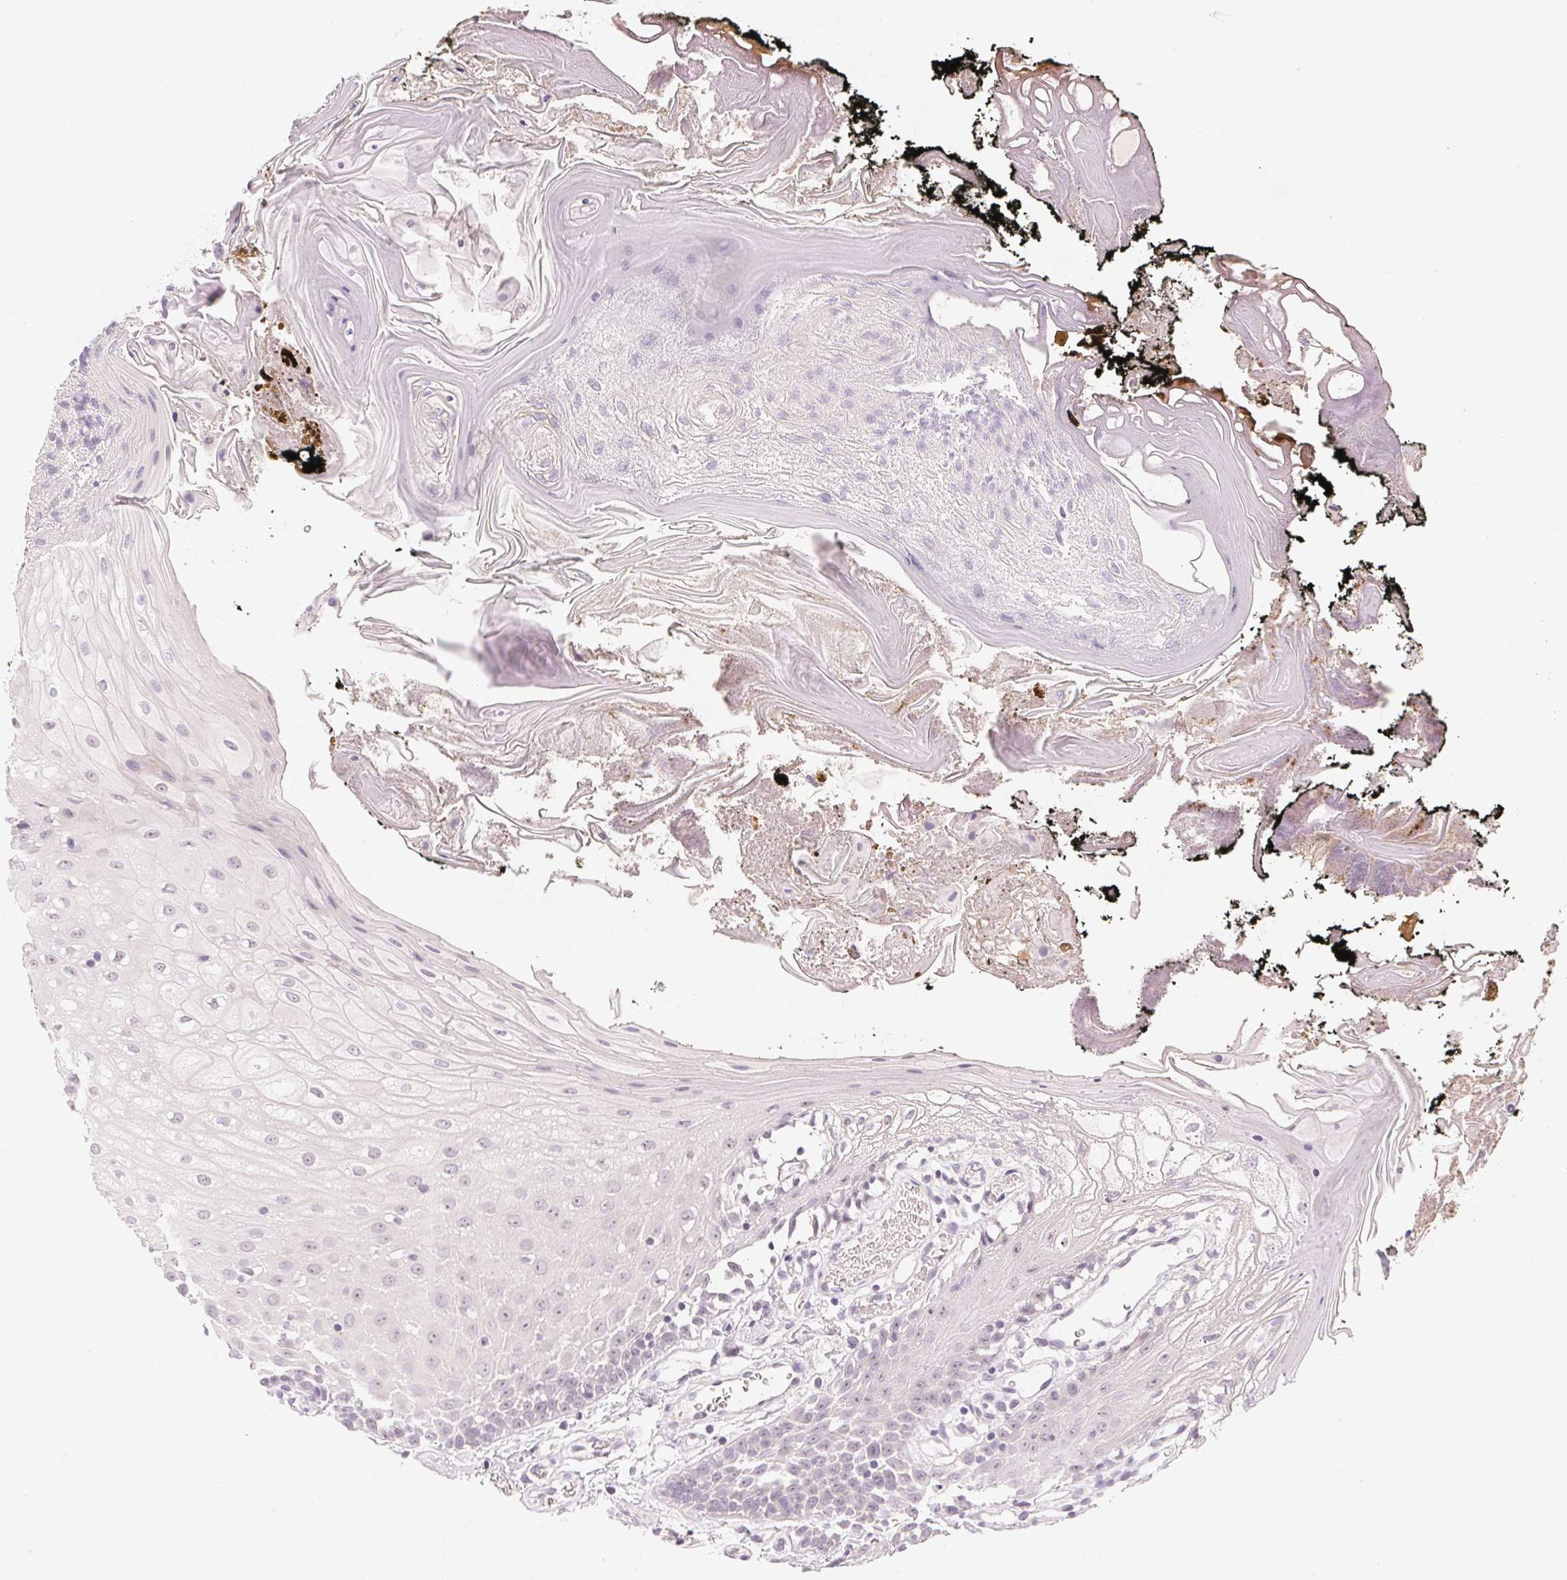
{"staining": {"intensity": "negative", "quantity": "none", "location": "none"}, "tissue": "oral mucosa", "cell_type": "Squamous epithelial cells", "image_type": "normal", "snomed": [{"axis": "morphology", "description": "Normal tissue, NOS"}, {"axis": "morphology", "description": "Squamous cell carcinoma, NOS"}, {"axis": "topography", "description": "Oral tissue"}, {"axis": "topography", "description": "Head-Neck"}], "caption": "This is an IHC histopathology image of normal human oral mucosa. There is no staining in squamous epithelial cells.", "gene": "MYBL1", "patient": {"sex": "male", "age": 69}}